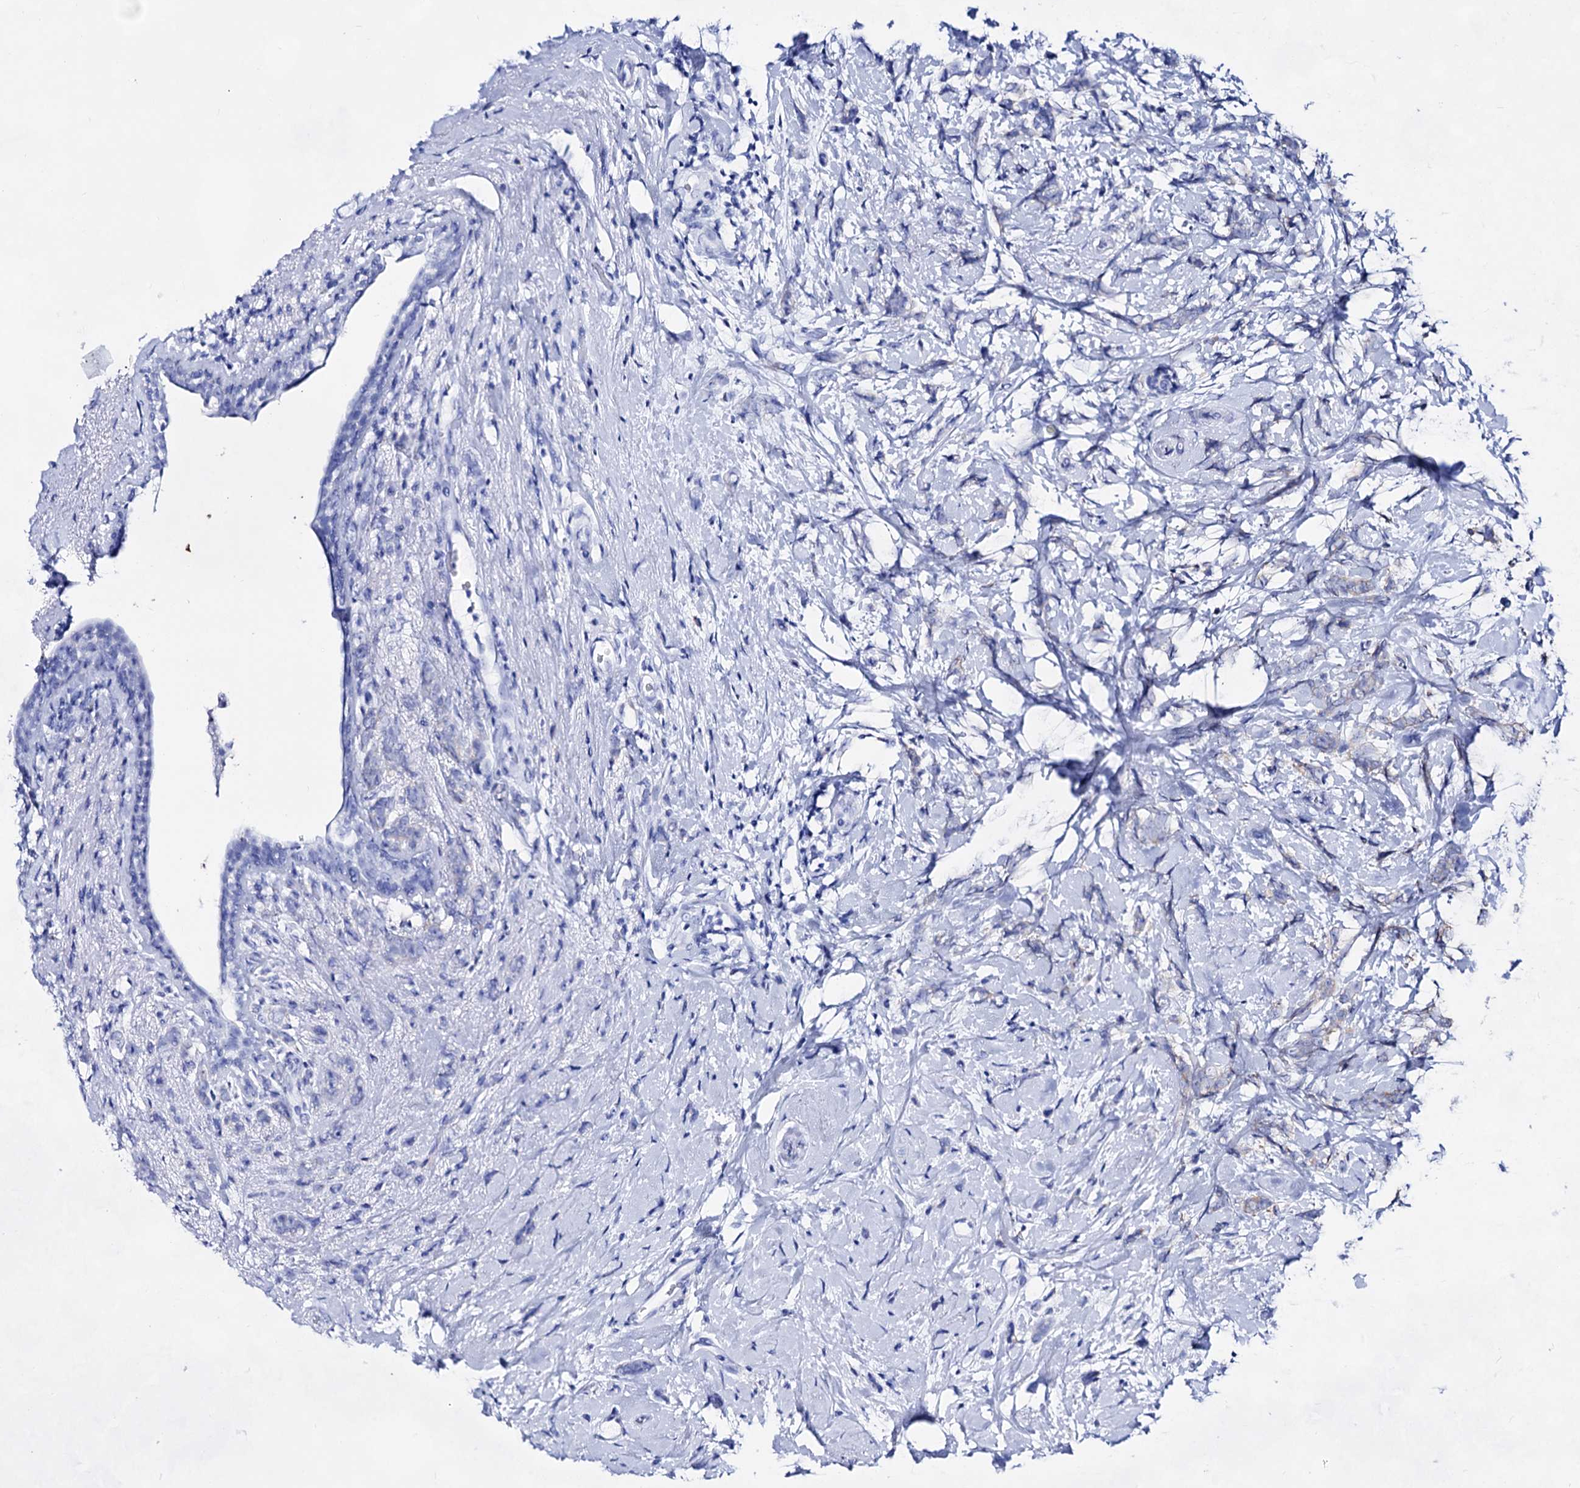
{"staining": {"intensity": "negative", "quantity": "none", "location": "none"}, "tissue": "breast cancer", "cell_type": "Tumor cells", "image_type": "cancer", "snomed": [{"axis": "morphology", "description": "Lobular carcinoma"}, {"axis": "topography", "description": "Breast"}], "caption": "This is an immunohistochemistry micrograph of breast cancer (lobular carcinoma). There is no expression in tumor cells.", "gene": "PLIN1", "patient": {"sex": "female", "age": 58}}